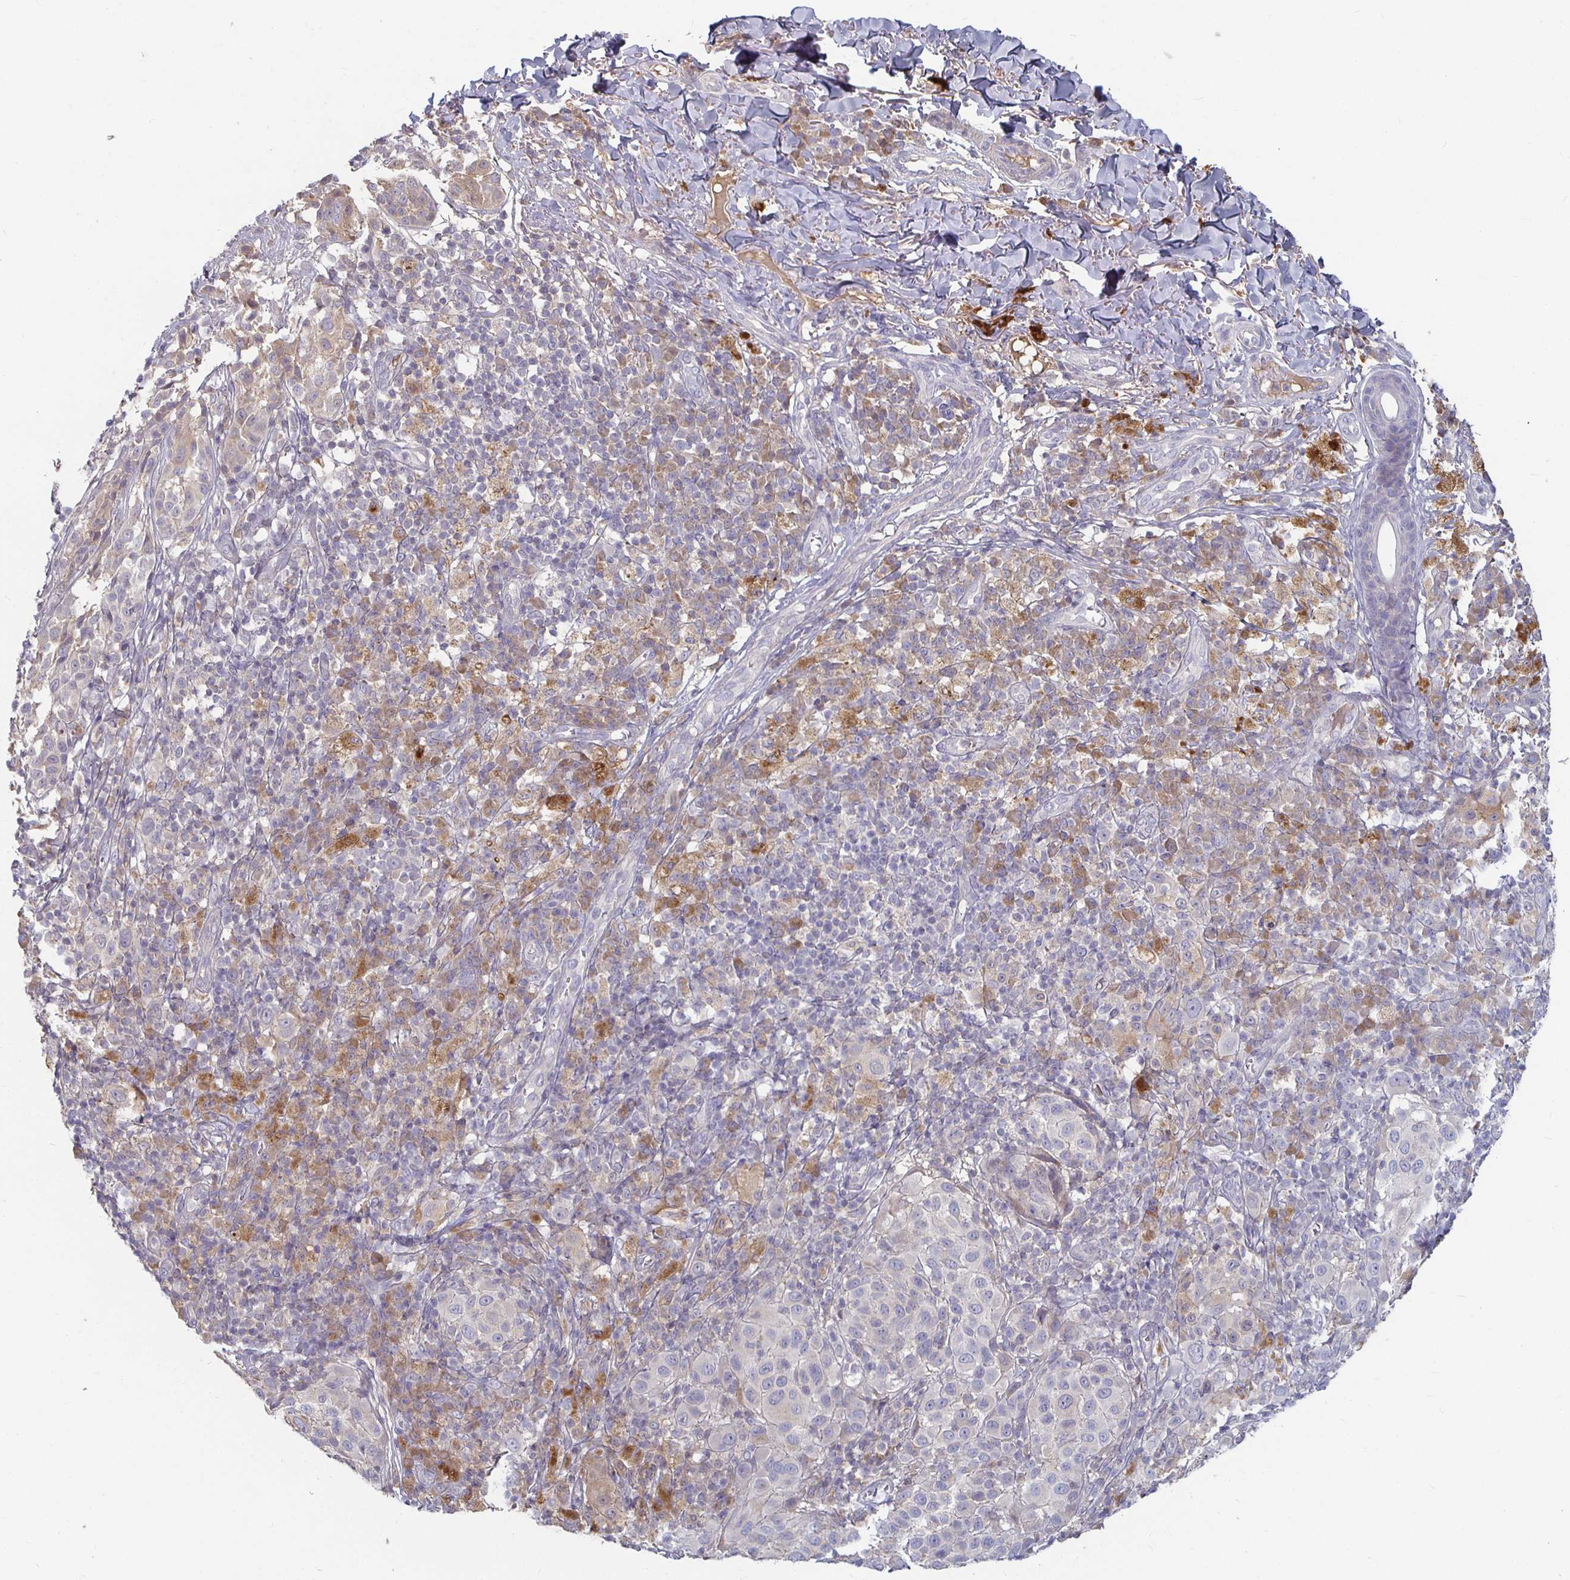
{"staining": {"intensity": "negative", "quantity": "none", "location": "none"}, "tissue": "melanoma", "cell_type": "Tumor cells", "image_type": "cancer", "snomed": [{"axis": "morphology", "description": "Malignant melanoma, NOS"}, {"axis": "topography", "description": "Skin"}], "caption": "The immunohistochemistry photomicrograph has no significant expression in tumor cells of malignant melanoma tissue. (DAB IHC with hematoxylin counter stain).", "gene": "RNF144B", "patient": {"sex": "male", "age": 38}}